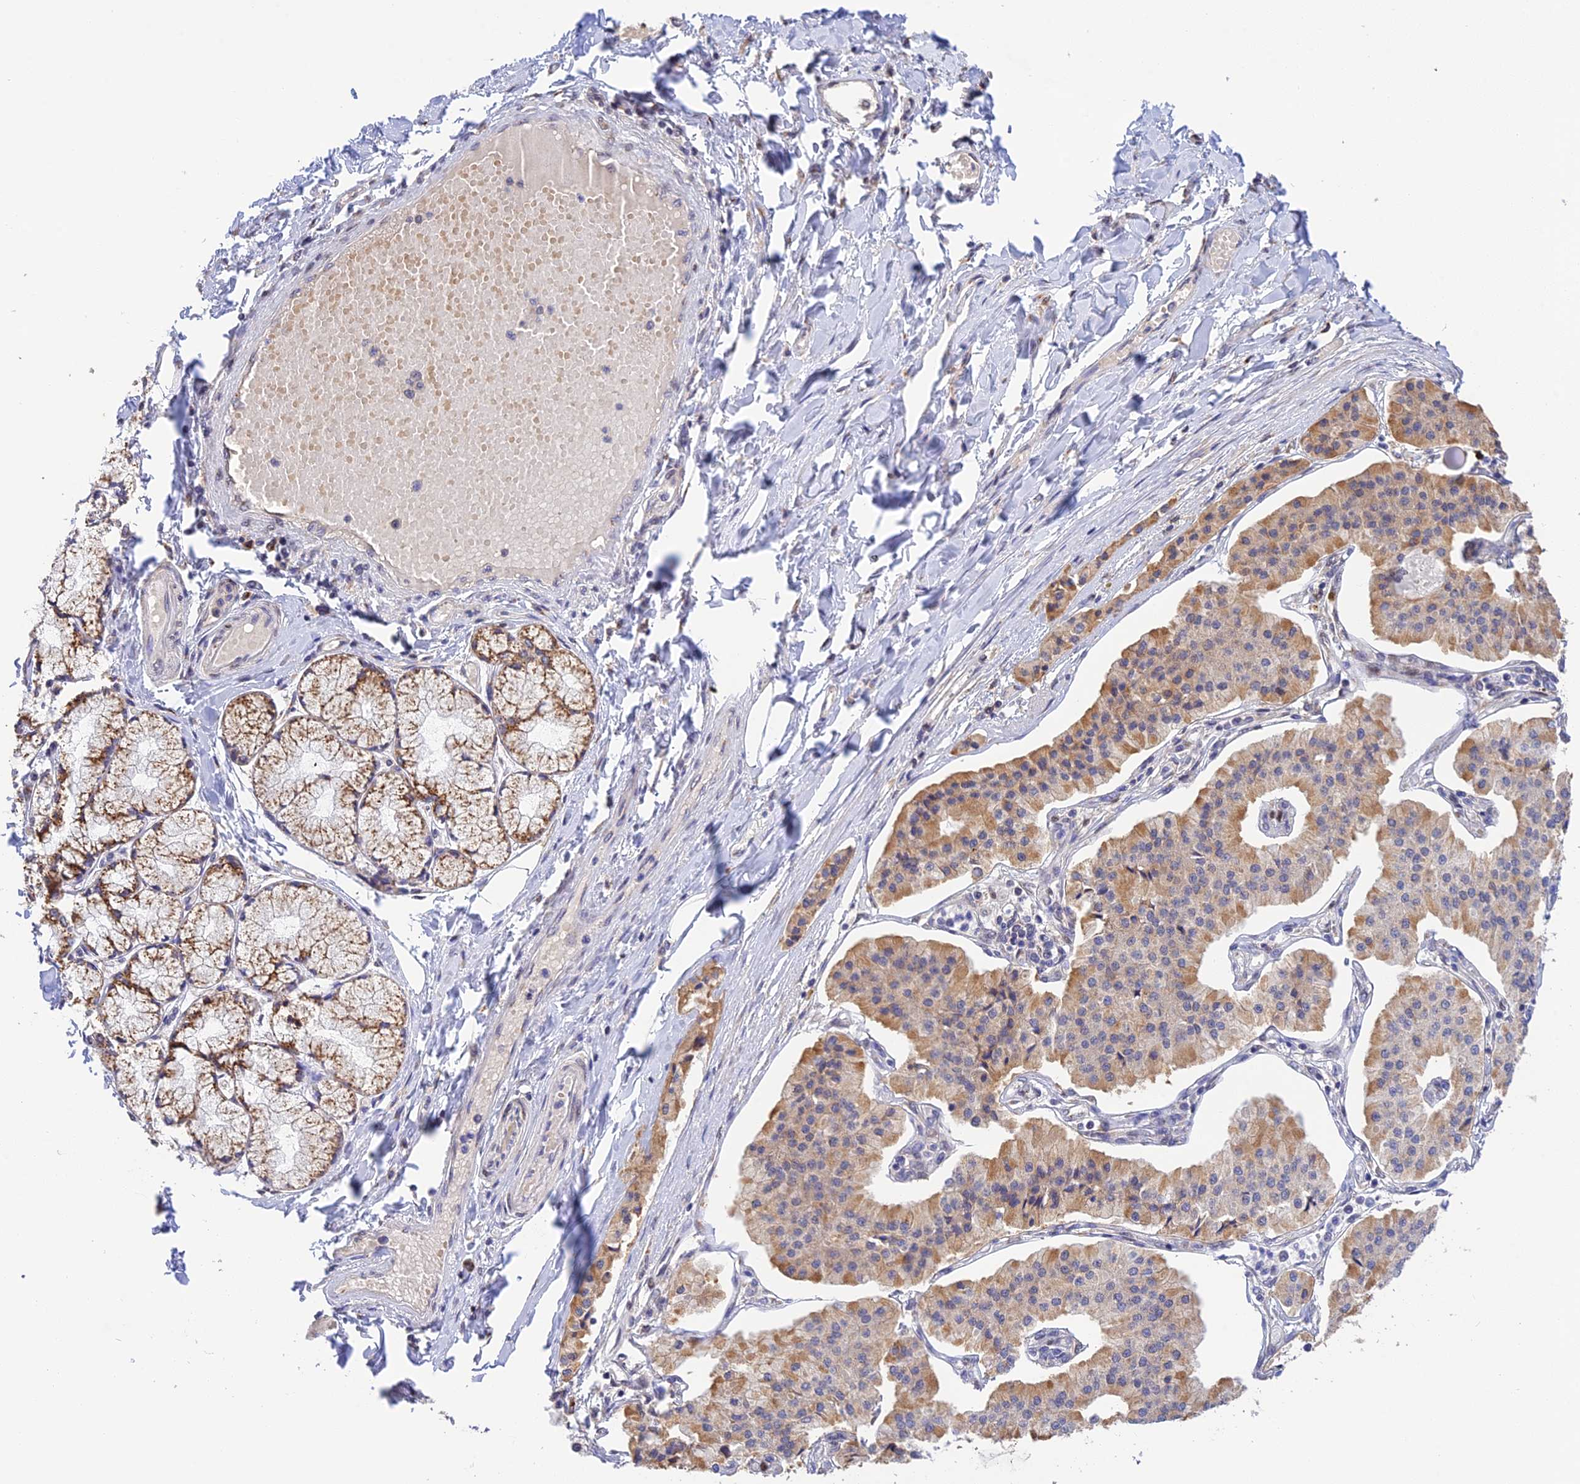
{"staining": {"intensity": "moderate", "quantity": "25%-75%", "location": "cytoplasmic/membranous"}, "tissue": "pancreatic cancer", "cell_type": "Tumor cells", "image_type": "cancer", "snomed": [{"axis": "morphology", "description": "Adenocarcinoma, NOS"}, {"axis": "topography", "description": "Pancreas"}], "caption": "Moderate cytoplasmic/membranous protein positivity is appreciated in about 25%-75% of tumor cells in pancreatic cancer (adenocarcinoma).", "gene": "SNX17", "patient": {"sex": "female", "age": 50}}